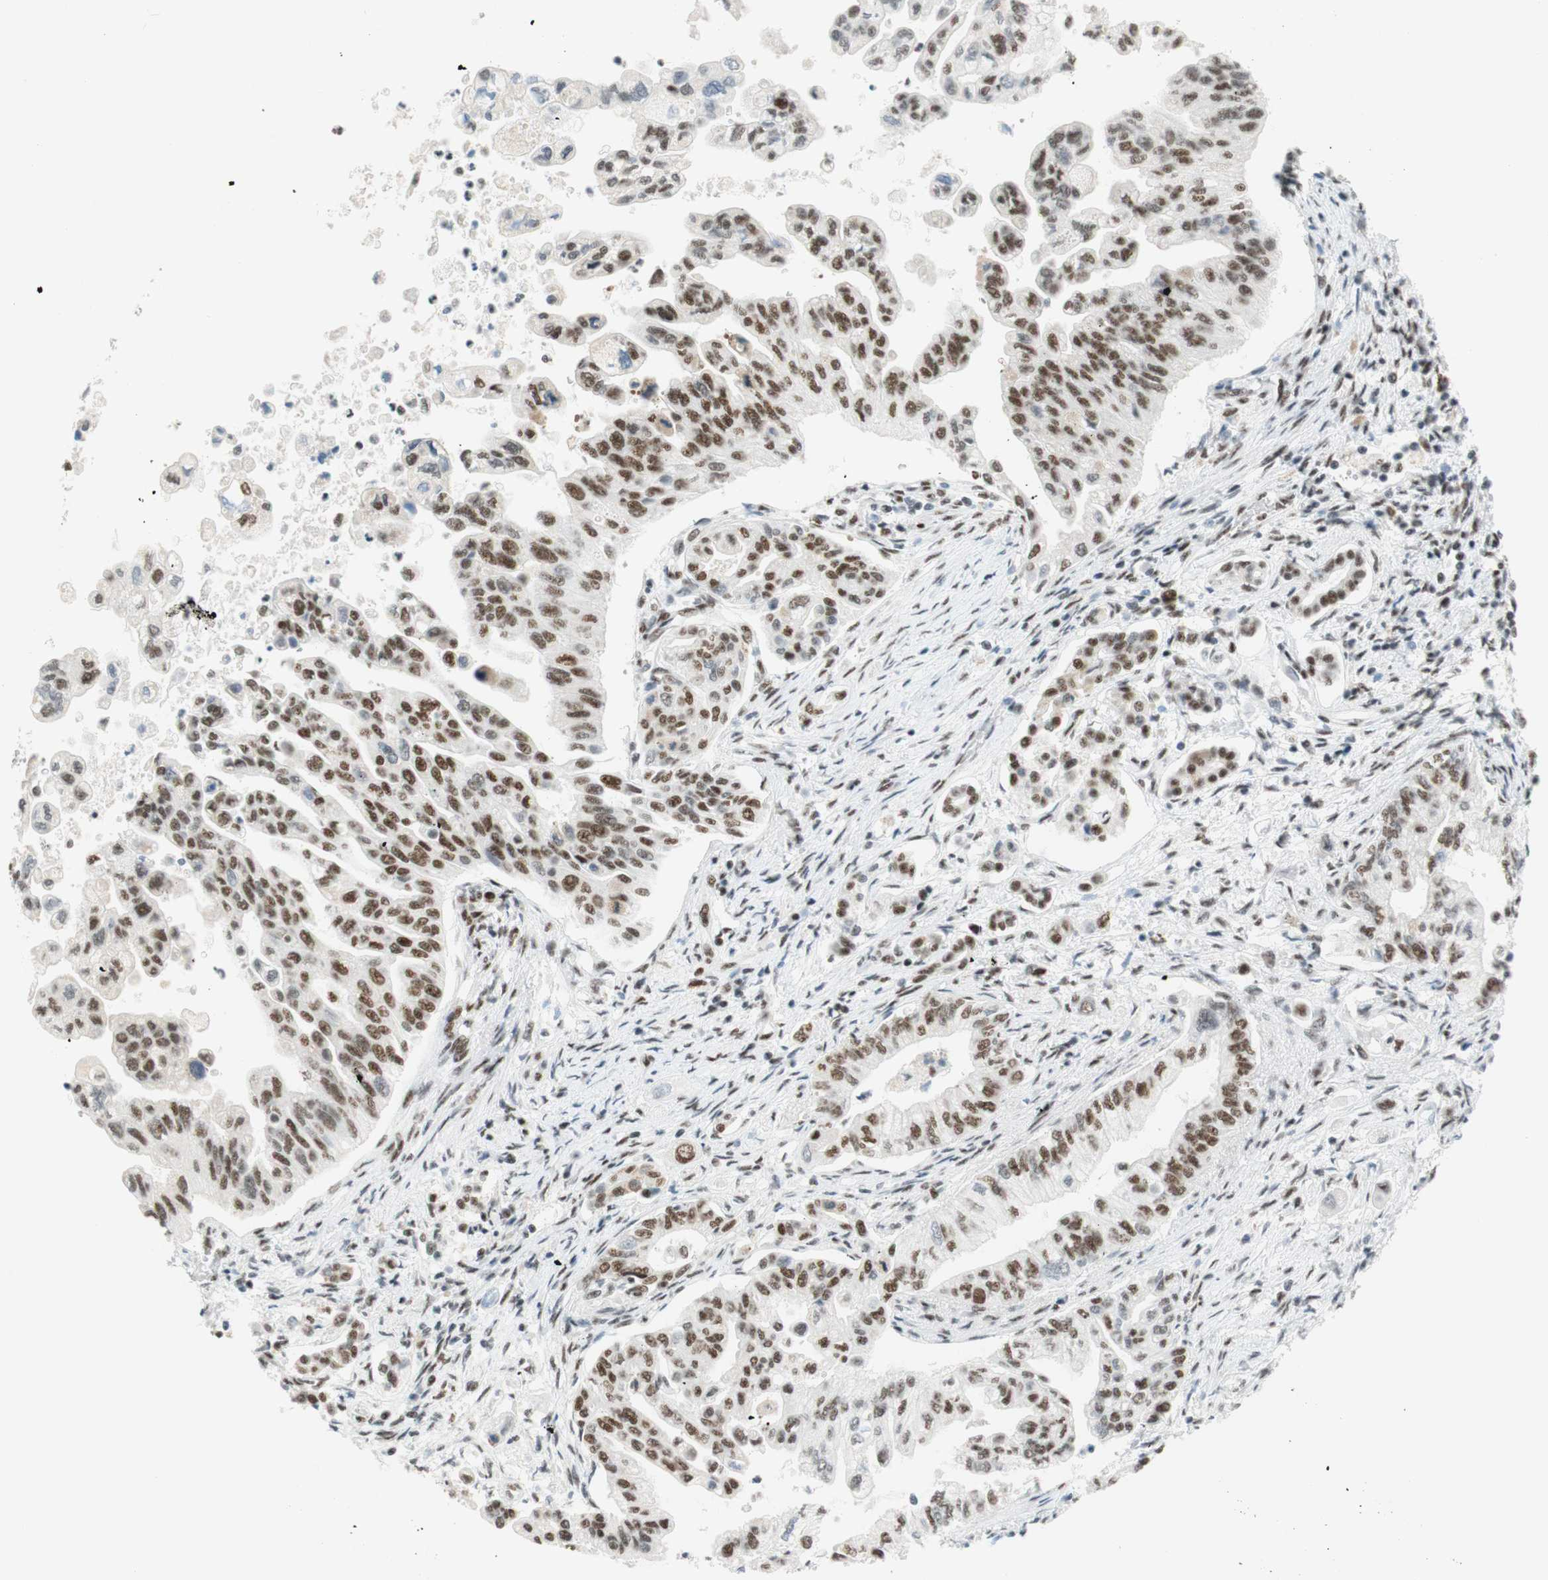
{"staining": {"intensity": "moderate", "quantity": "25%-75%", "location": "nuclear"}, "tissue": "pancreatic cancer", "cell_type": "Tumor cells", "image_type": "cancer", "snomed": [{"axis": "morphology", "description": "Normal tissue, NOS"}, {"axis": "topography", "description": "Pancreas"}], "caption": "Immunohistochemistry staining of pancreatic cancer, which shows medium levels of moderate nuclear expression in about 25%-75% of tumor cells indicating moderate nuclear protein positivity. The staining was performed using DAB (brown) for protein detection and nuclei were counterstained in hematoxylin (blue).", "gene": "RNF20", "patient": {"sex": "male", "age": 42}}